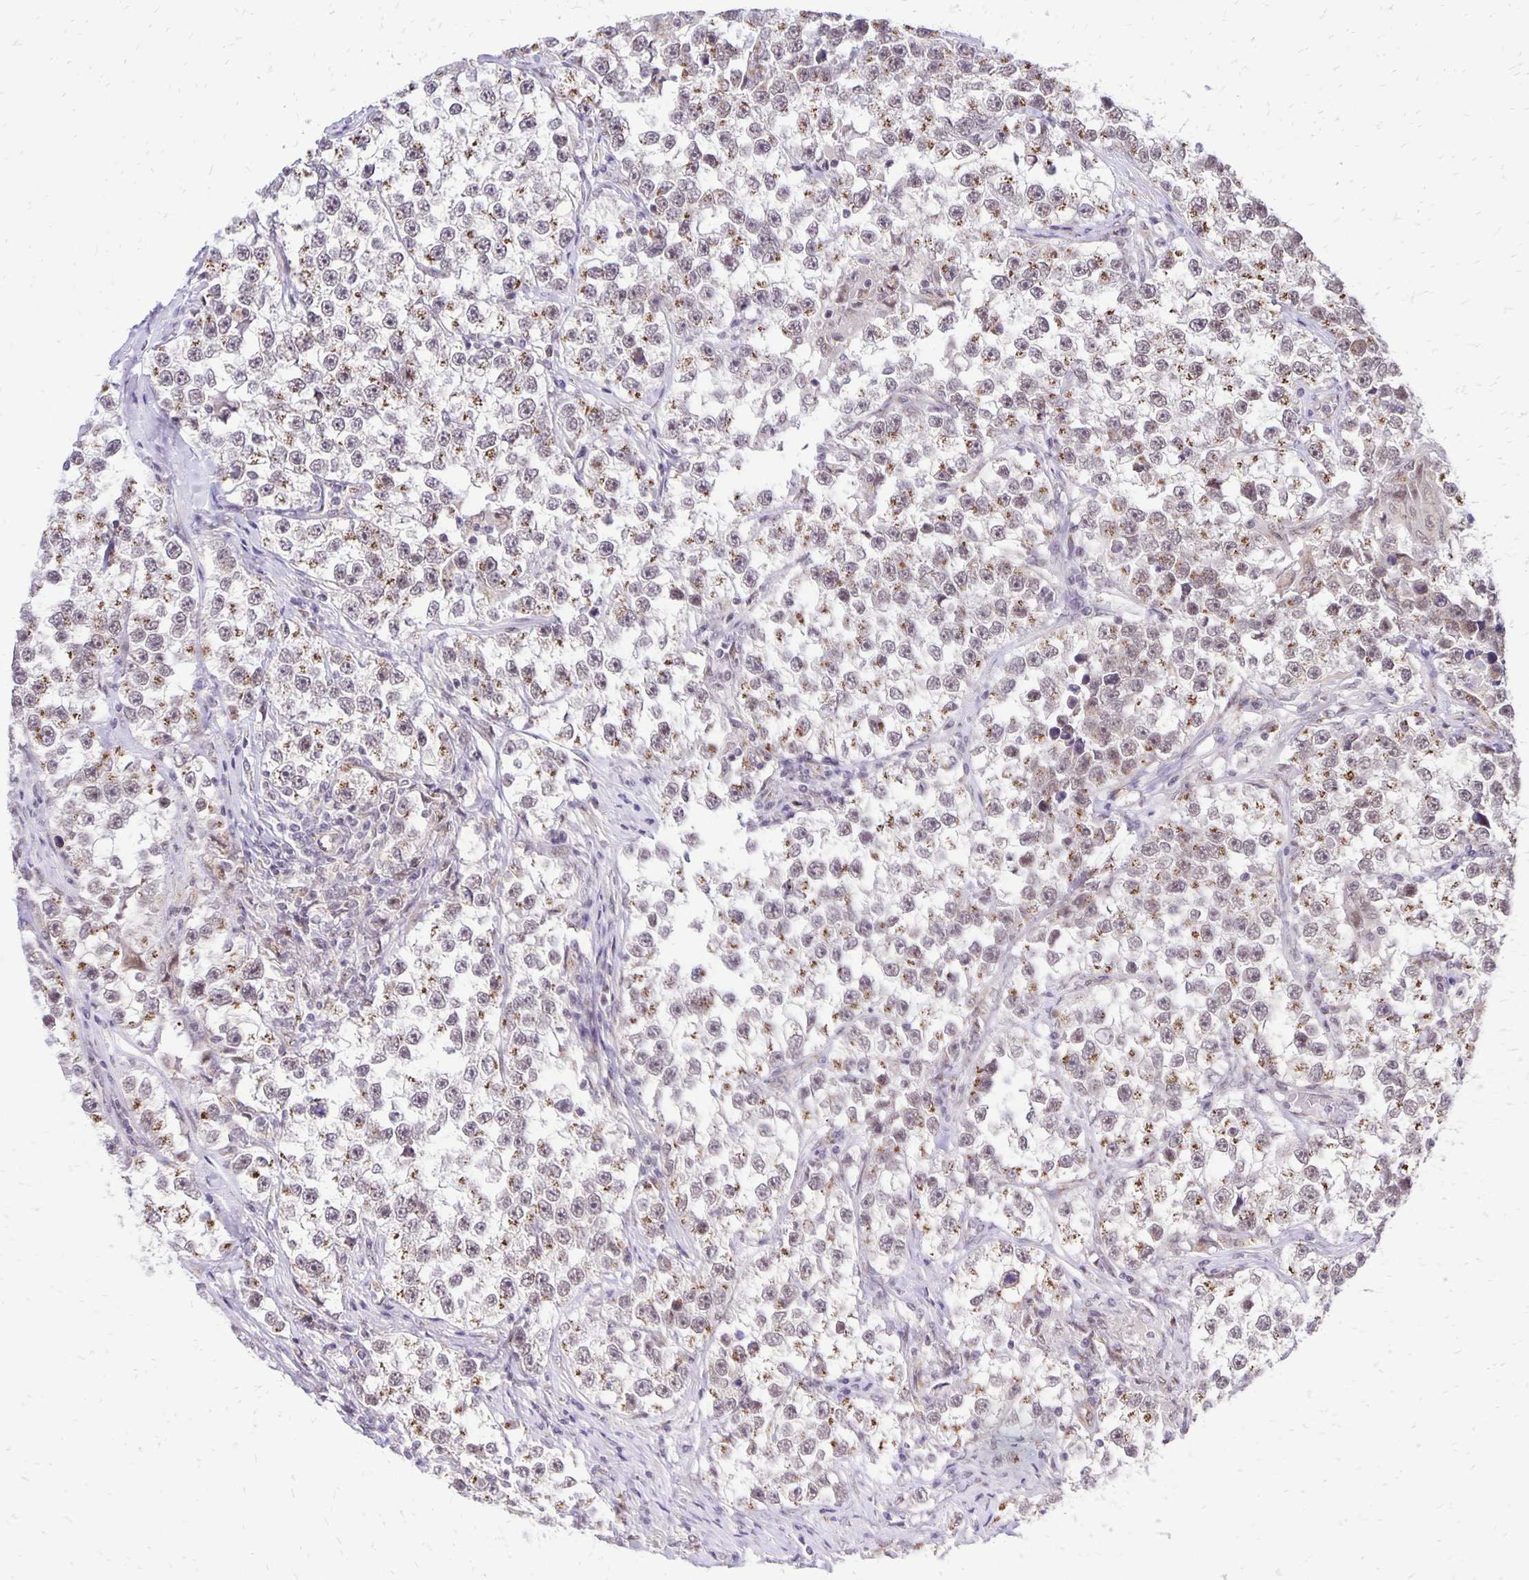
{"staining": {"intensity": "moderate", "quantity": "25%-75%", "location": "cytoplasmic/membranous"}, "tissue": "testis cancer", "cell_type": "Tumor cells", "image_type": "cancer", "snomed": [{"axis": "morphology", "description": "Seminoma, NOS"}, {"axis": "topography", "description": "Testis"}], "caption": "Moderate cytoplasmic/membranous protein expression is identified in about 25%-75% of tumor cells in testis cancer.", "gene": "GOLGA5", "patient": {"sex": "male", "age": 46}}